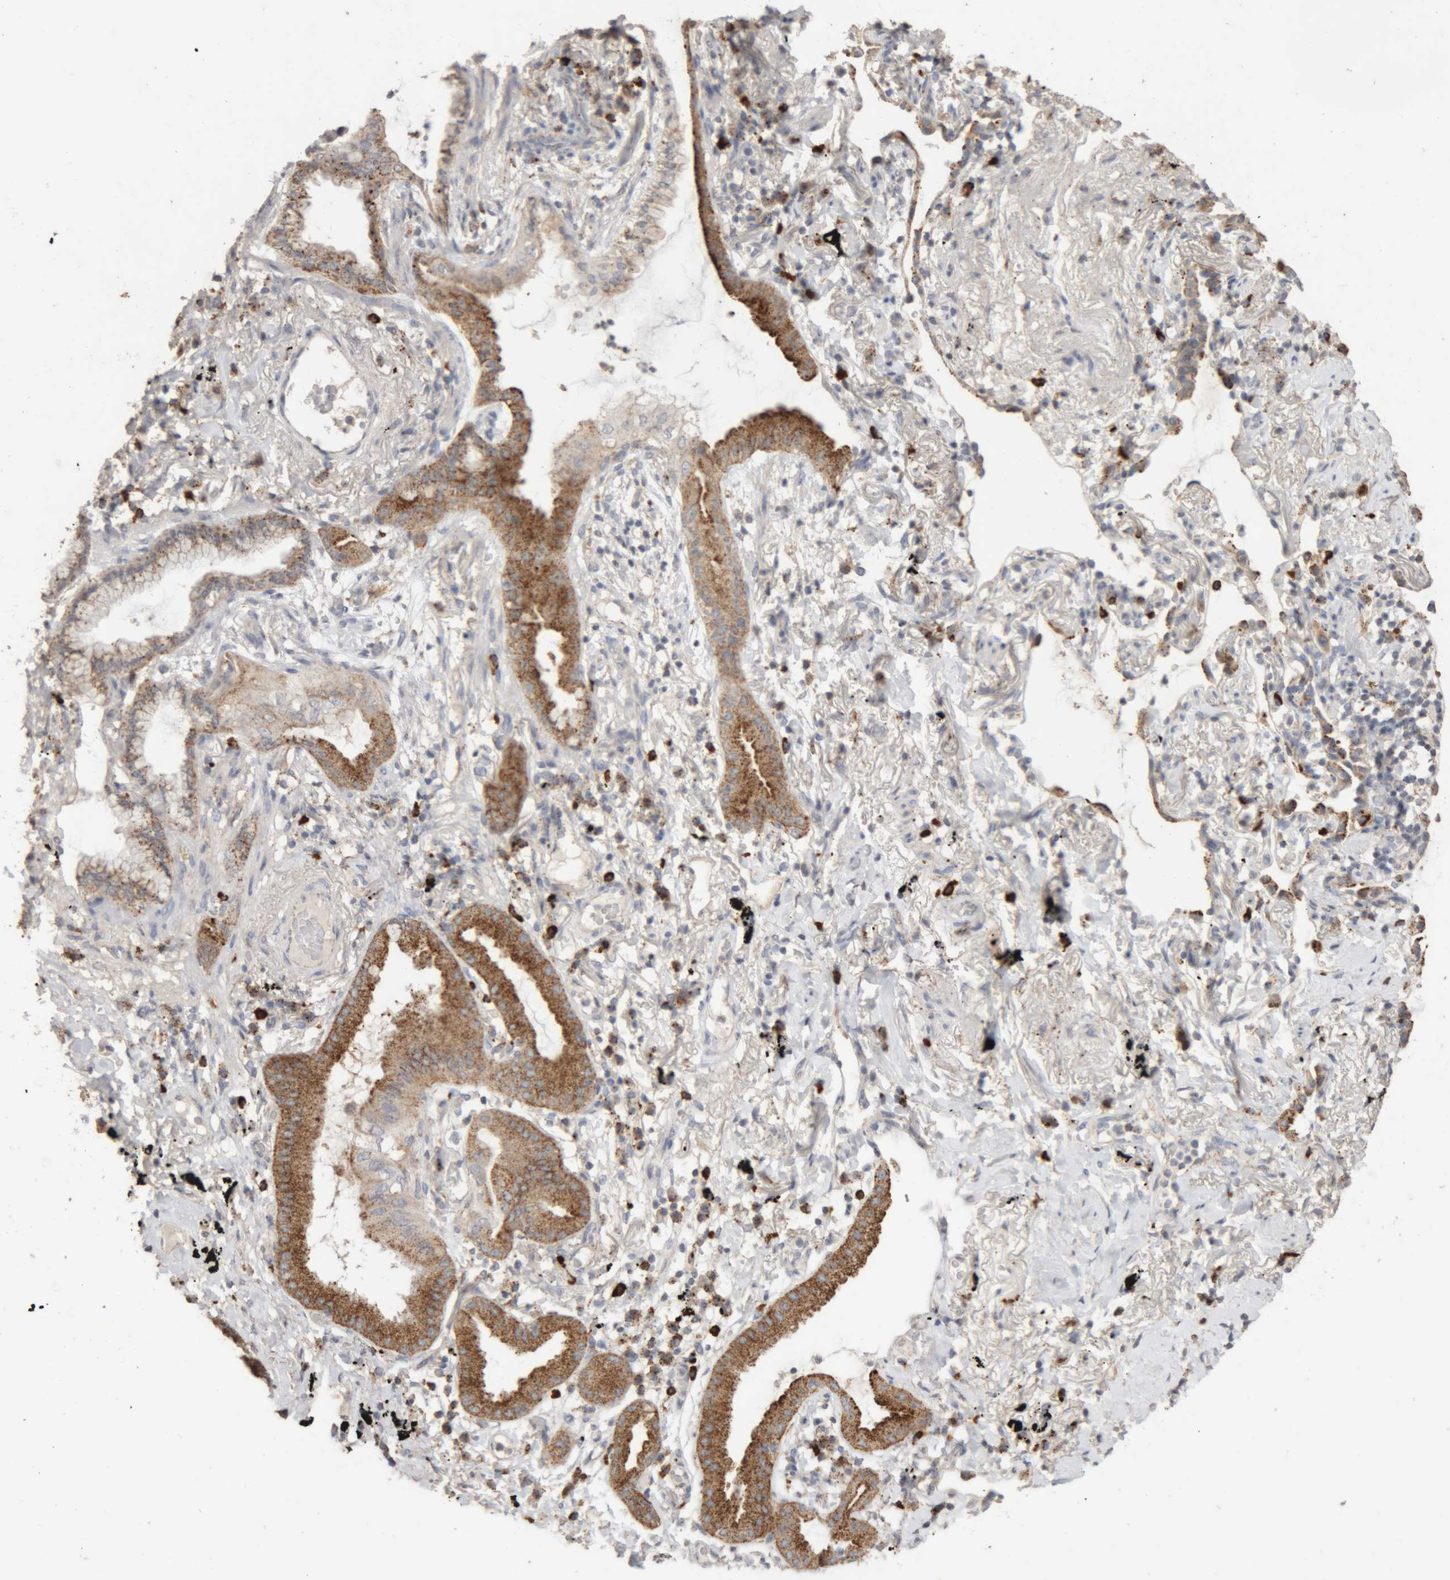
{"staining": {"intensity": "strong", "quantity": ">75%", "location": "cytoplasmic/membranous"}, "tissue": "lung cancer", "cell_type": "Tumor cells", "image_type": "cancer", "snomed": [{"axis": "morphology", "description": "Adenocarcinoma, NOS"}, {"axis": "topography", "description": "Lung"}], "caption": "Immunohistochemistry of human lung cancer (adenocarcinoma) exhibits high levels of strong cytoplasmic/membranous expression in approximately >75% of tumor cells.", "gene": "ARSA", "patient": {"sex": "female", "age": 70}}